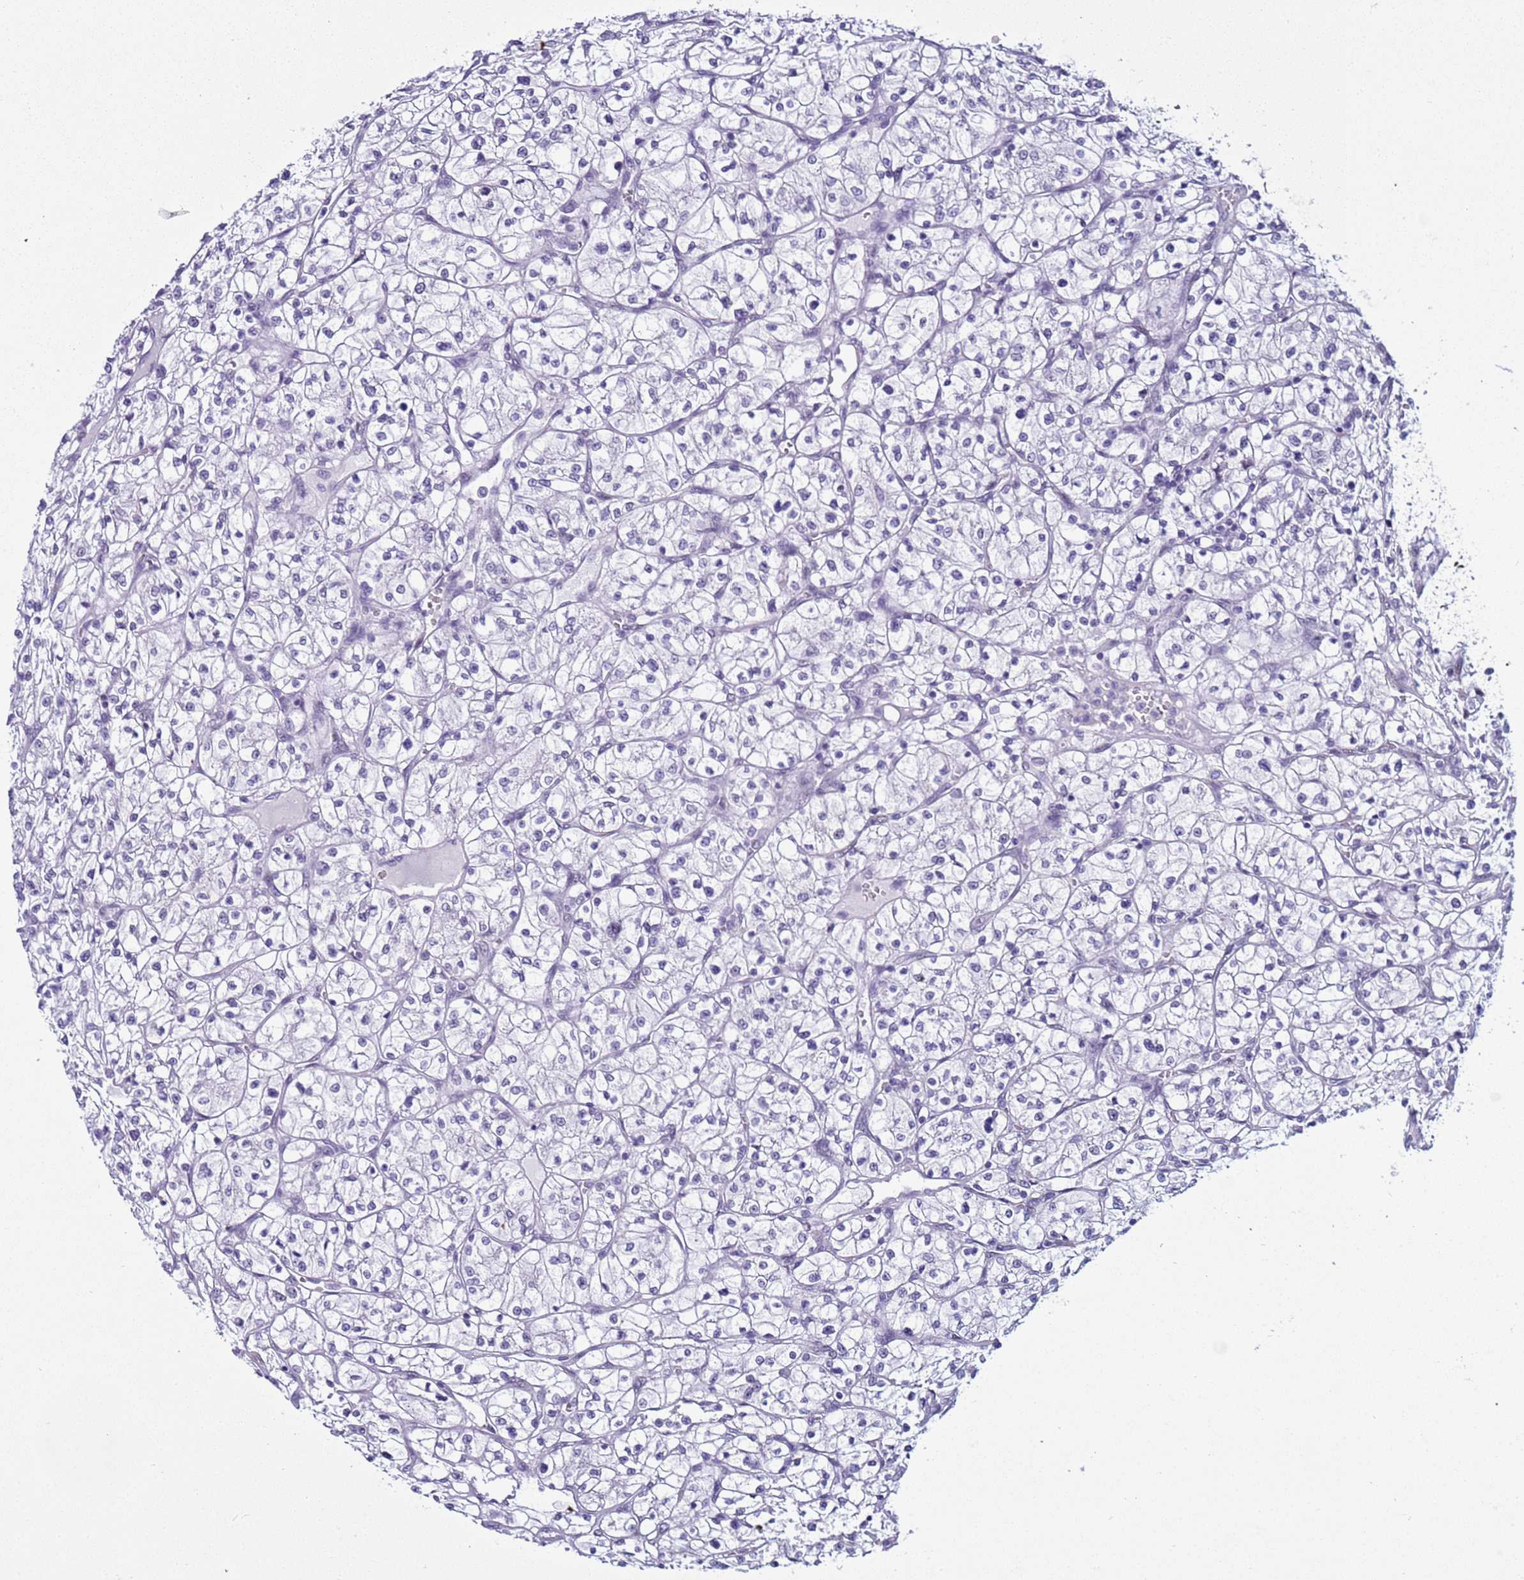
{"staining": {"intensity": "negative", "quantity": "none", "location": "none"}, "tissue": "renal cancer", "cell_type": "Tumor cells", "image_type": "cancer", "snomed": [{"axis": "morphology", "description": "Adenocarcinoma, NOS"}, {"axis": "topography", "description": "Kidney"}], "caption": "Histopathology image shows no protein positivity in tumor cells of adenocarcinoma (renal) tissue.", "gene": "LRRC10B", "patient": {"sex": "female", "age": 64}}